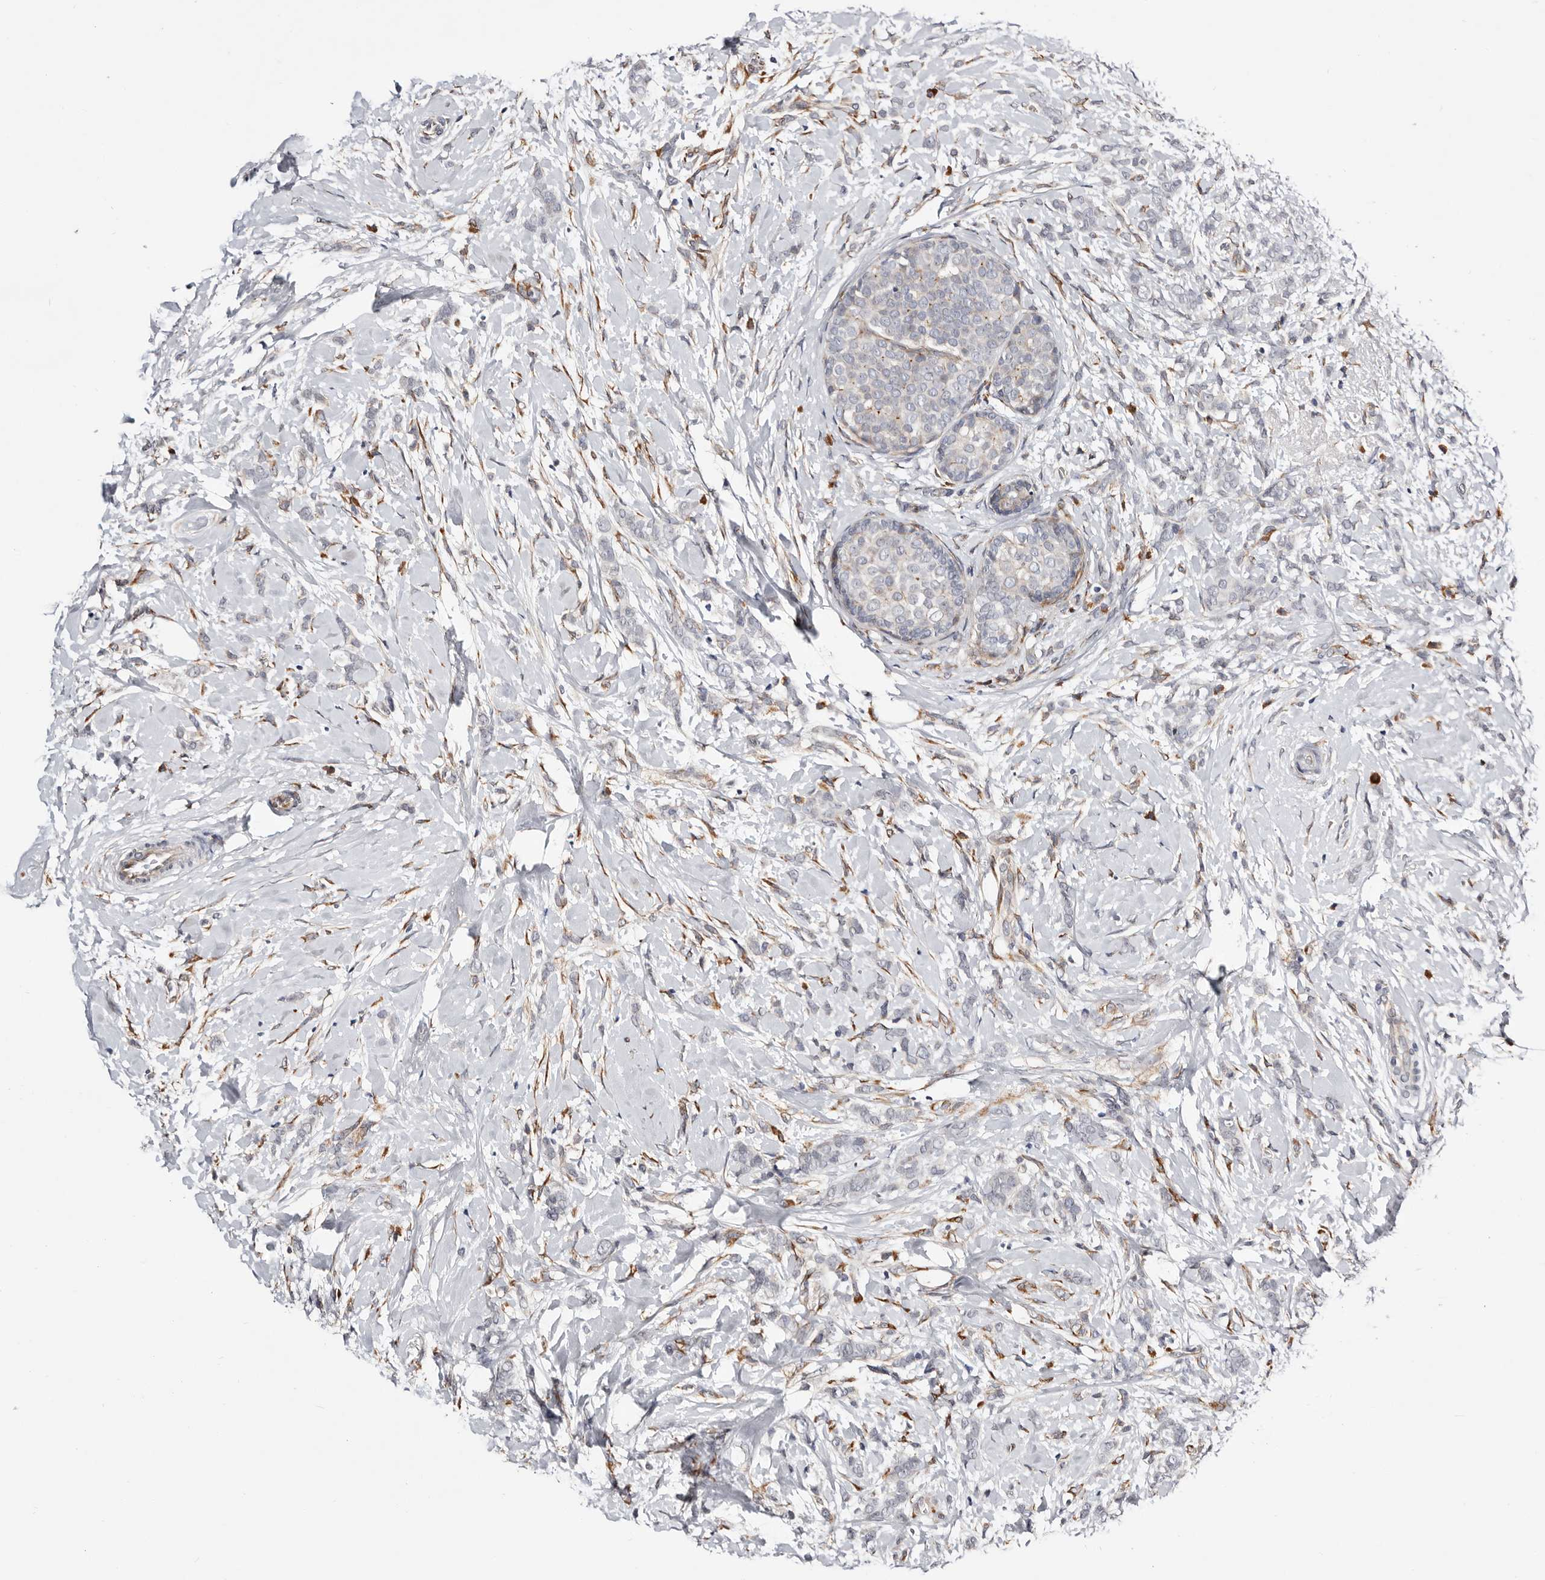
{"staining": {"intensity": "negative", "quantity": "none", "location": "none"}, "tissue": "breast cancer", "cell_type": "Tumor cells", "image_type": "cancer", "snomed": [{"axis": "morphology", "description": "Lobular carcinoma, in situ"}, {"axis": "morphology", "description": "Lobular carcinoma"}, {"axis": "topography", "description": "Breast"}], "caption": "IHC of breast lobular carcinoma displays no positivity in tumor cells.", "gene": "USH1C", "patient": {"sex": "female", "age": 41}}